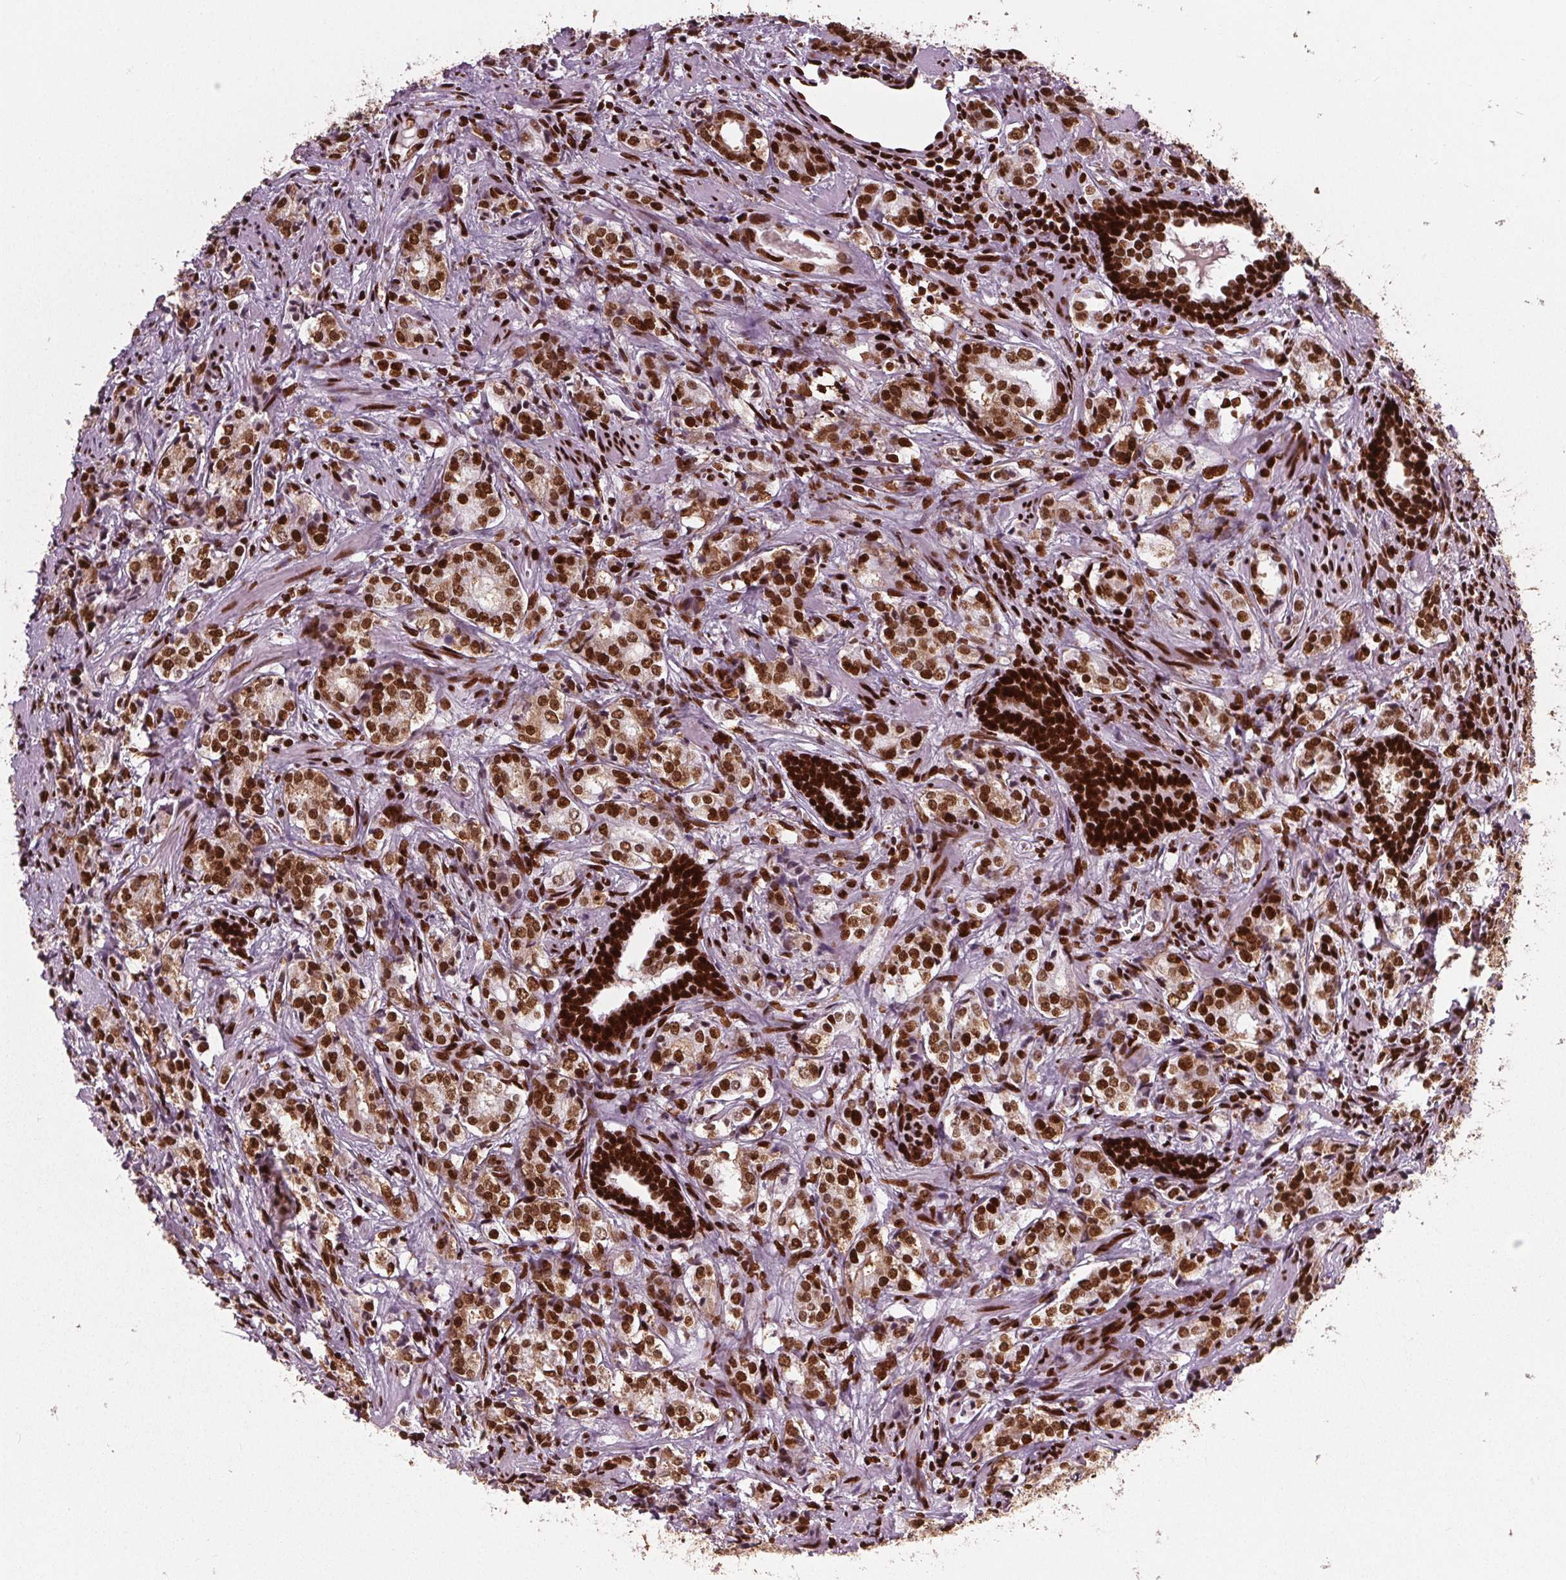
{"staining": {"intensity": "strong", "quantity": ">75%", "location": "nuclear"}, "tissue": "prostate cancer", "cell_type": "Tumor cells", "image_type": "cancer", "snomed": [{"axis": "morphology", "description": "Adenocarcinoma, NOS"}, {"axis": "topography", "description": "Prostate and seminal vesicle, NOS"}], "caption": "Prostate adenocarcinoma stained for a protein displays strong nuclear positivity in tumor cells. (DAB IHC, brown staining for protein, blue staining for nuclei).", "gene": "BRD4", "patient": {"sex": "male", "age": 63}}